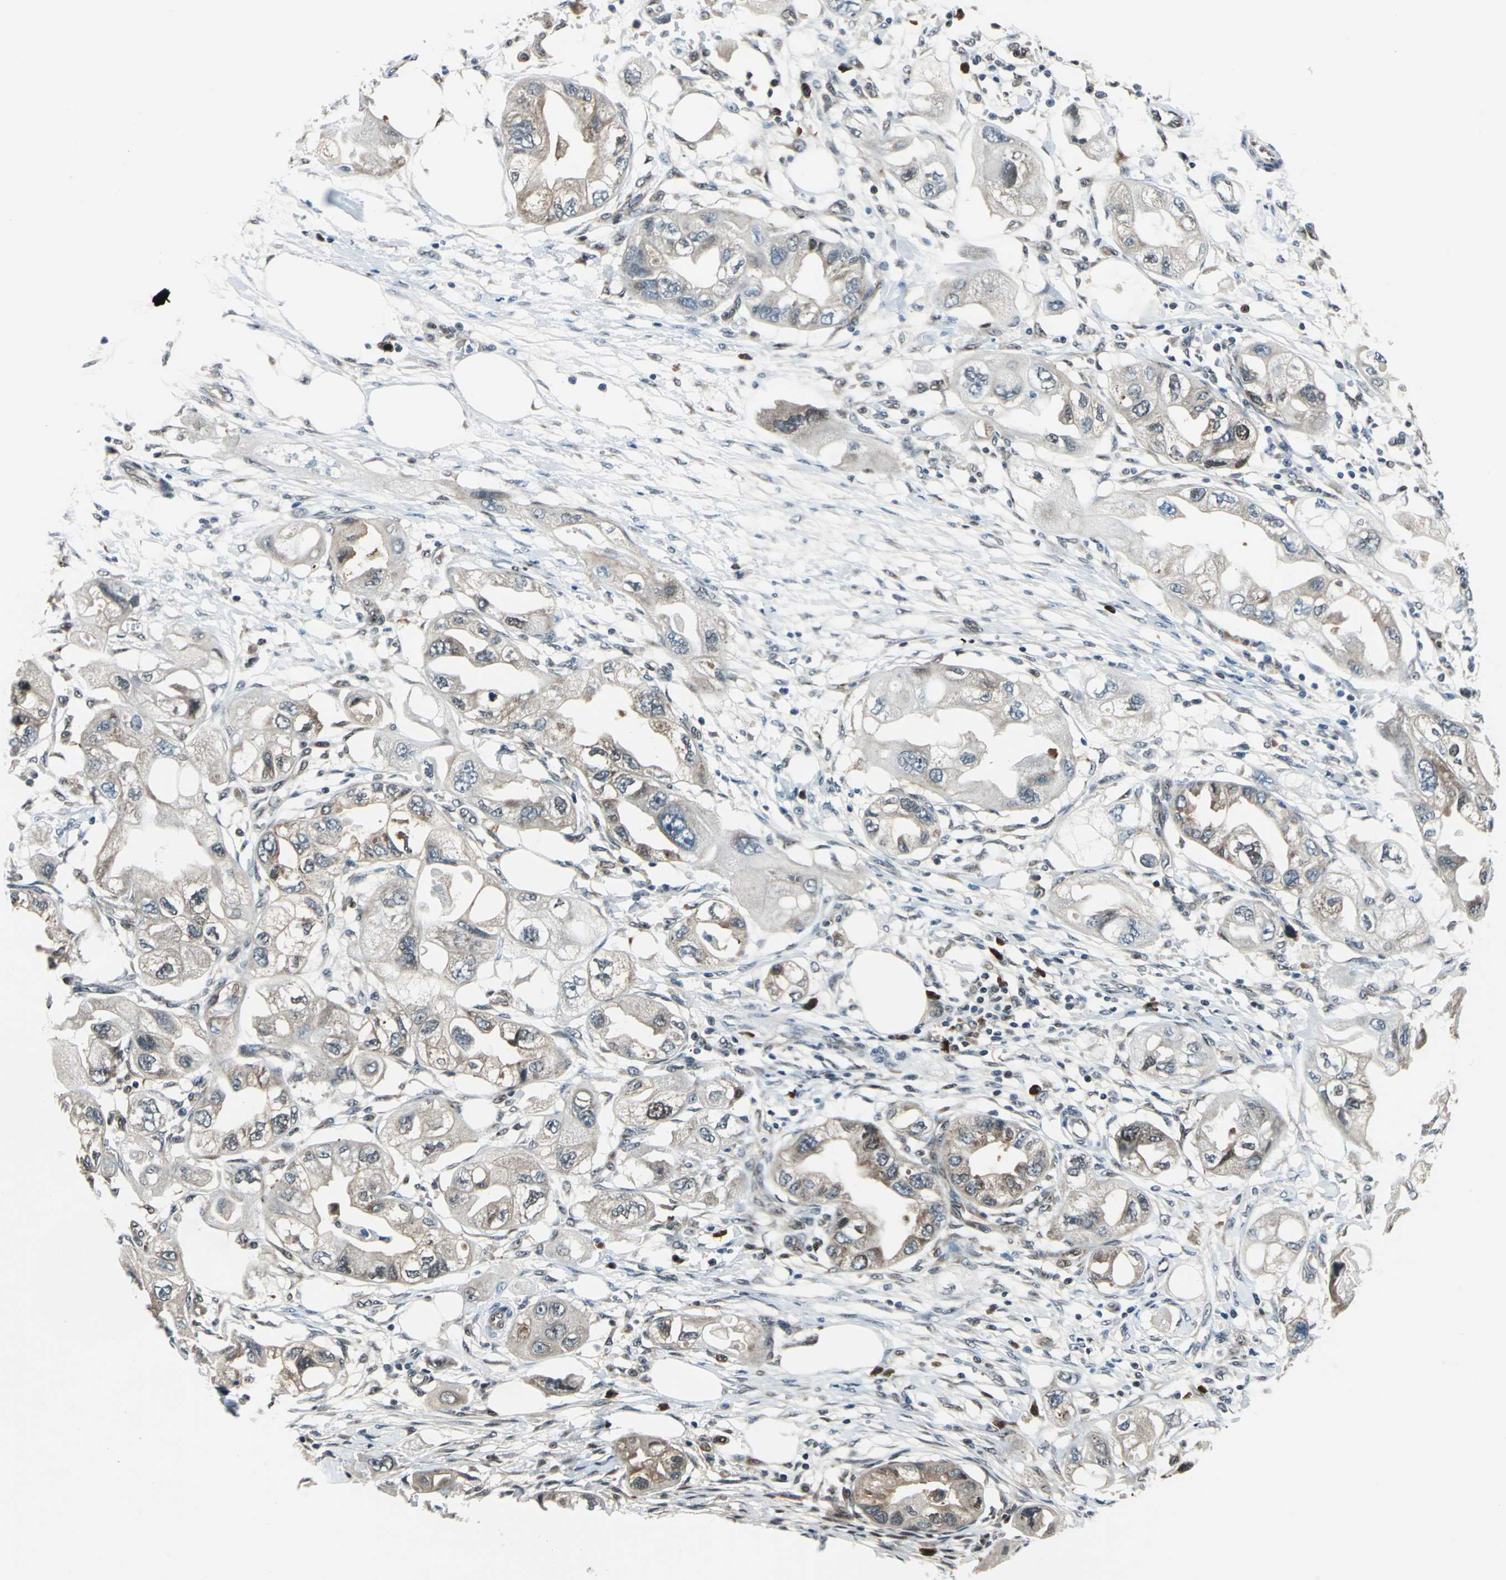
{"staining": {"intensity": "moderate", "quantity": "25%-75%", "location": "cytoplasmic/membranous,nuclear"}, "tissue": "endometrial cancer", "cell_type": "Tumor cells", "image_type": "cancer", "snomed": [{"axis": "morphology", "description": "Adenocarcinoma, NOS"}, {"axis": "topography", "description": "Endometrium"}], "caption": "Immunohistochemical staining of human adenocarcinoma (endometrial) displays medium levels of moderate cytoplasmic/membranous and nuclear staining in about 25%-75% of tumor cells. (DAB IHC with brightfield microscopy, high magnification).", "gene": "POLR3K", "patient": {"sex": "female", "age": 67}}